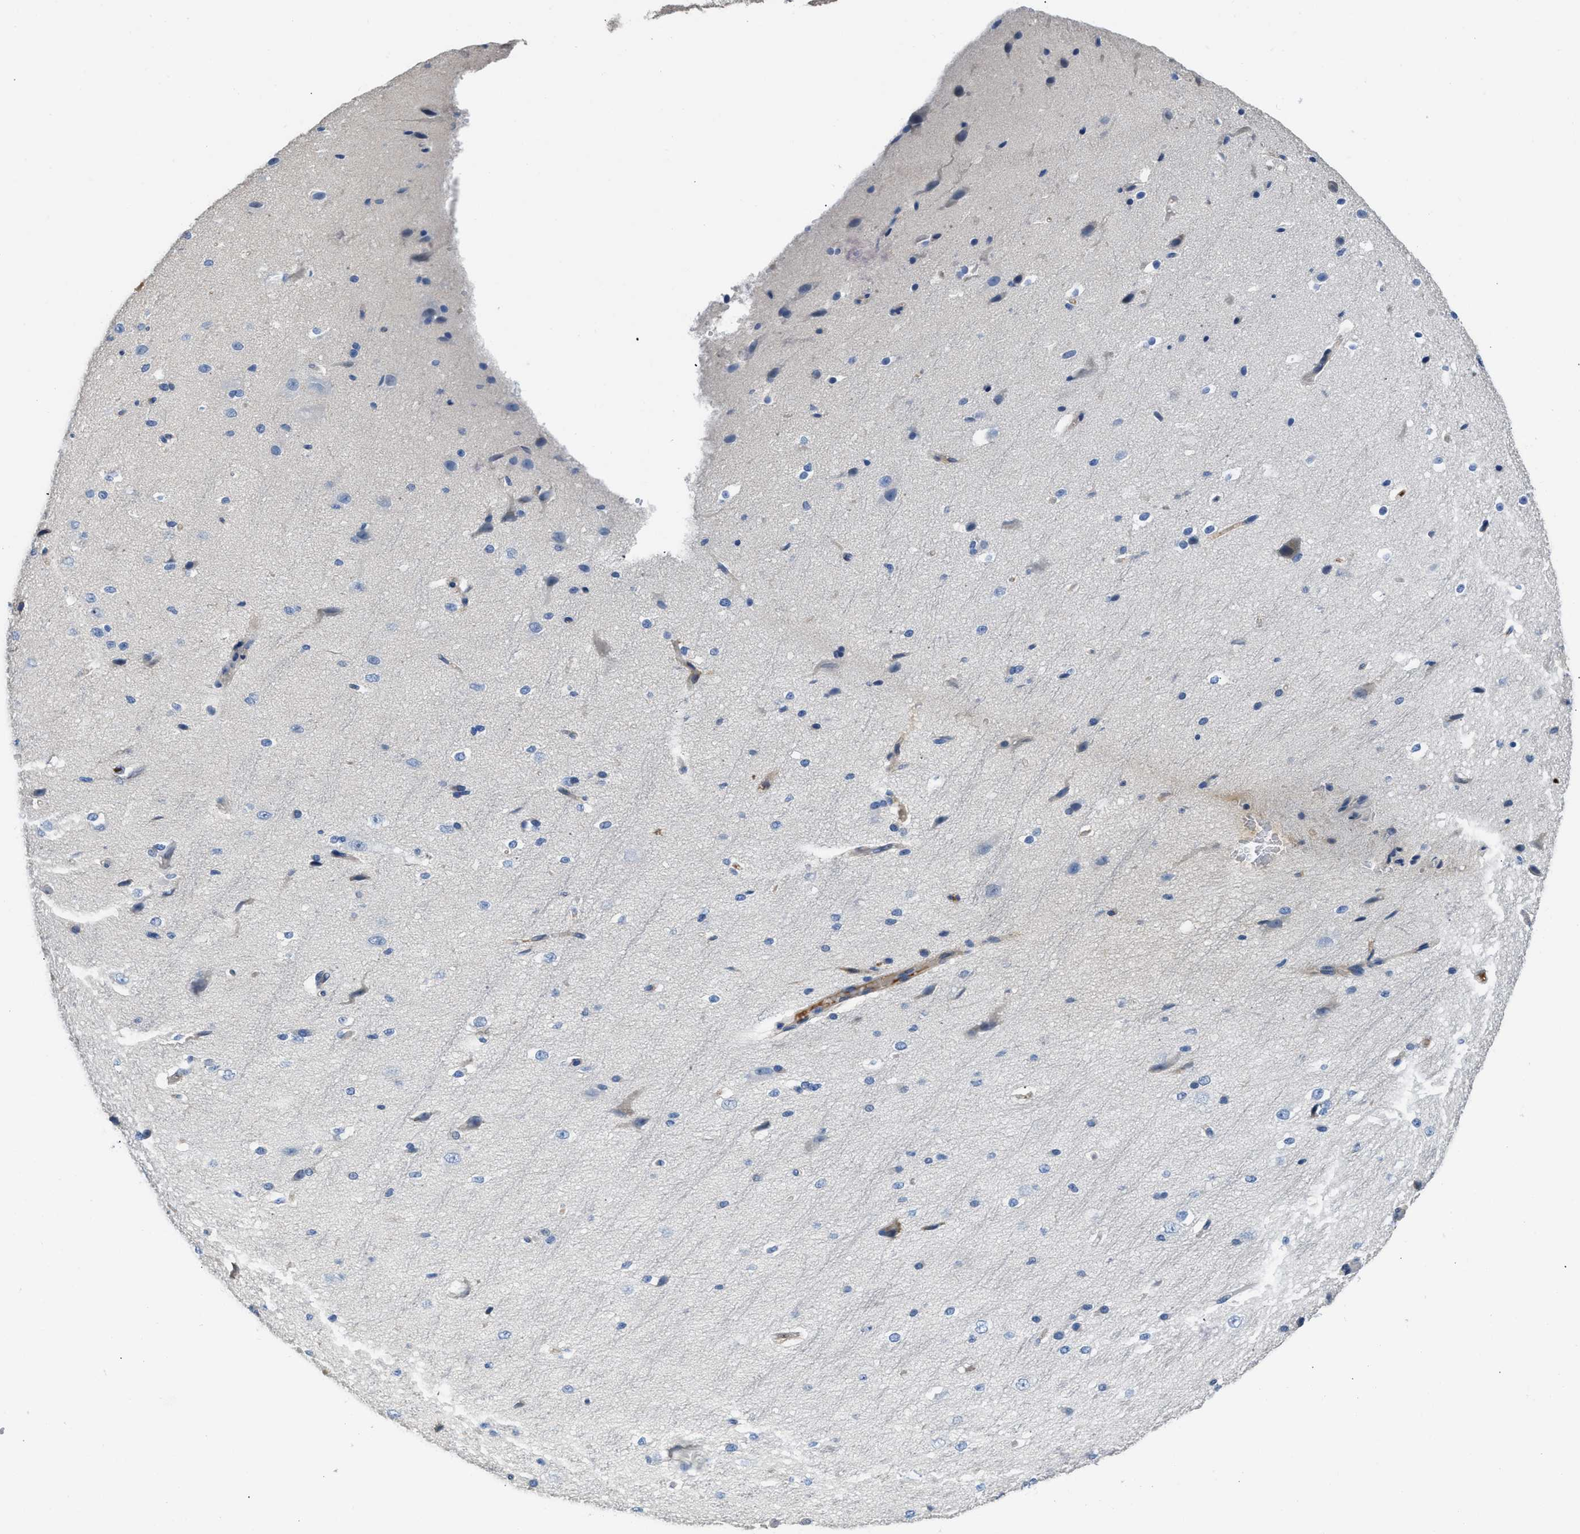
{"staining": {"intensity": "negative", "quantity": "none", "location": "none"}, "tissue": "cerebral cortex", "cell_type": "Endothelial cells", "image_type": "normal", "snomed": [{"axis": "morphology", "description": "Normal tissue, NOS"}, {"axis": "morphology", "description": "Developmental malformation"}, {"axis": "topography", "description": "Cerebral cortex"}], "caption": "An immunohistochemistry (IHC) photomicrograph of normal cerebral cortex is shown. There is no staining in endothelial cells of cerebral cortex. The staining was performed using DAB (3,3'-diaminobenzidine) to visualize the protein expression in brown, while the nuclei were stained in blue with hematoxylin (Magnification: 20x).", "gene": "C1S", "patient": {"sex": "female", "age": 30}}